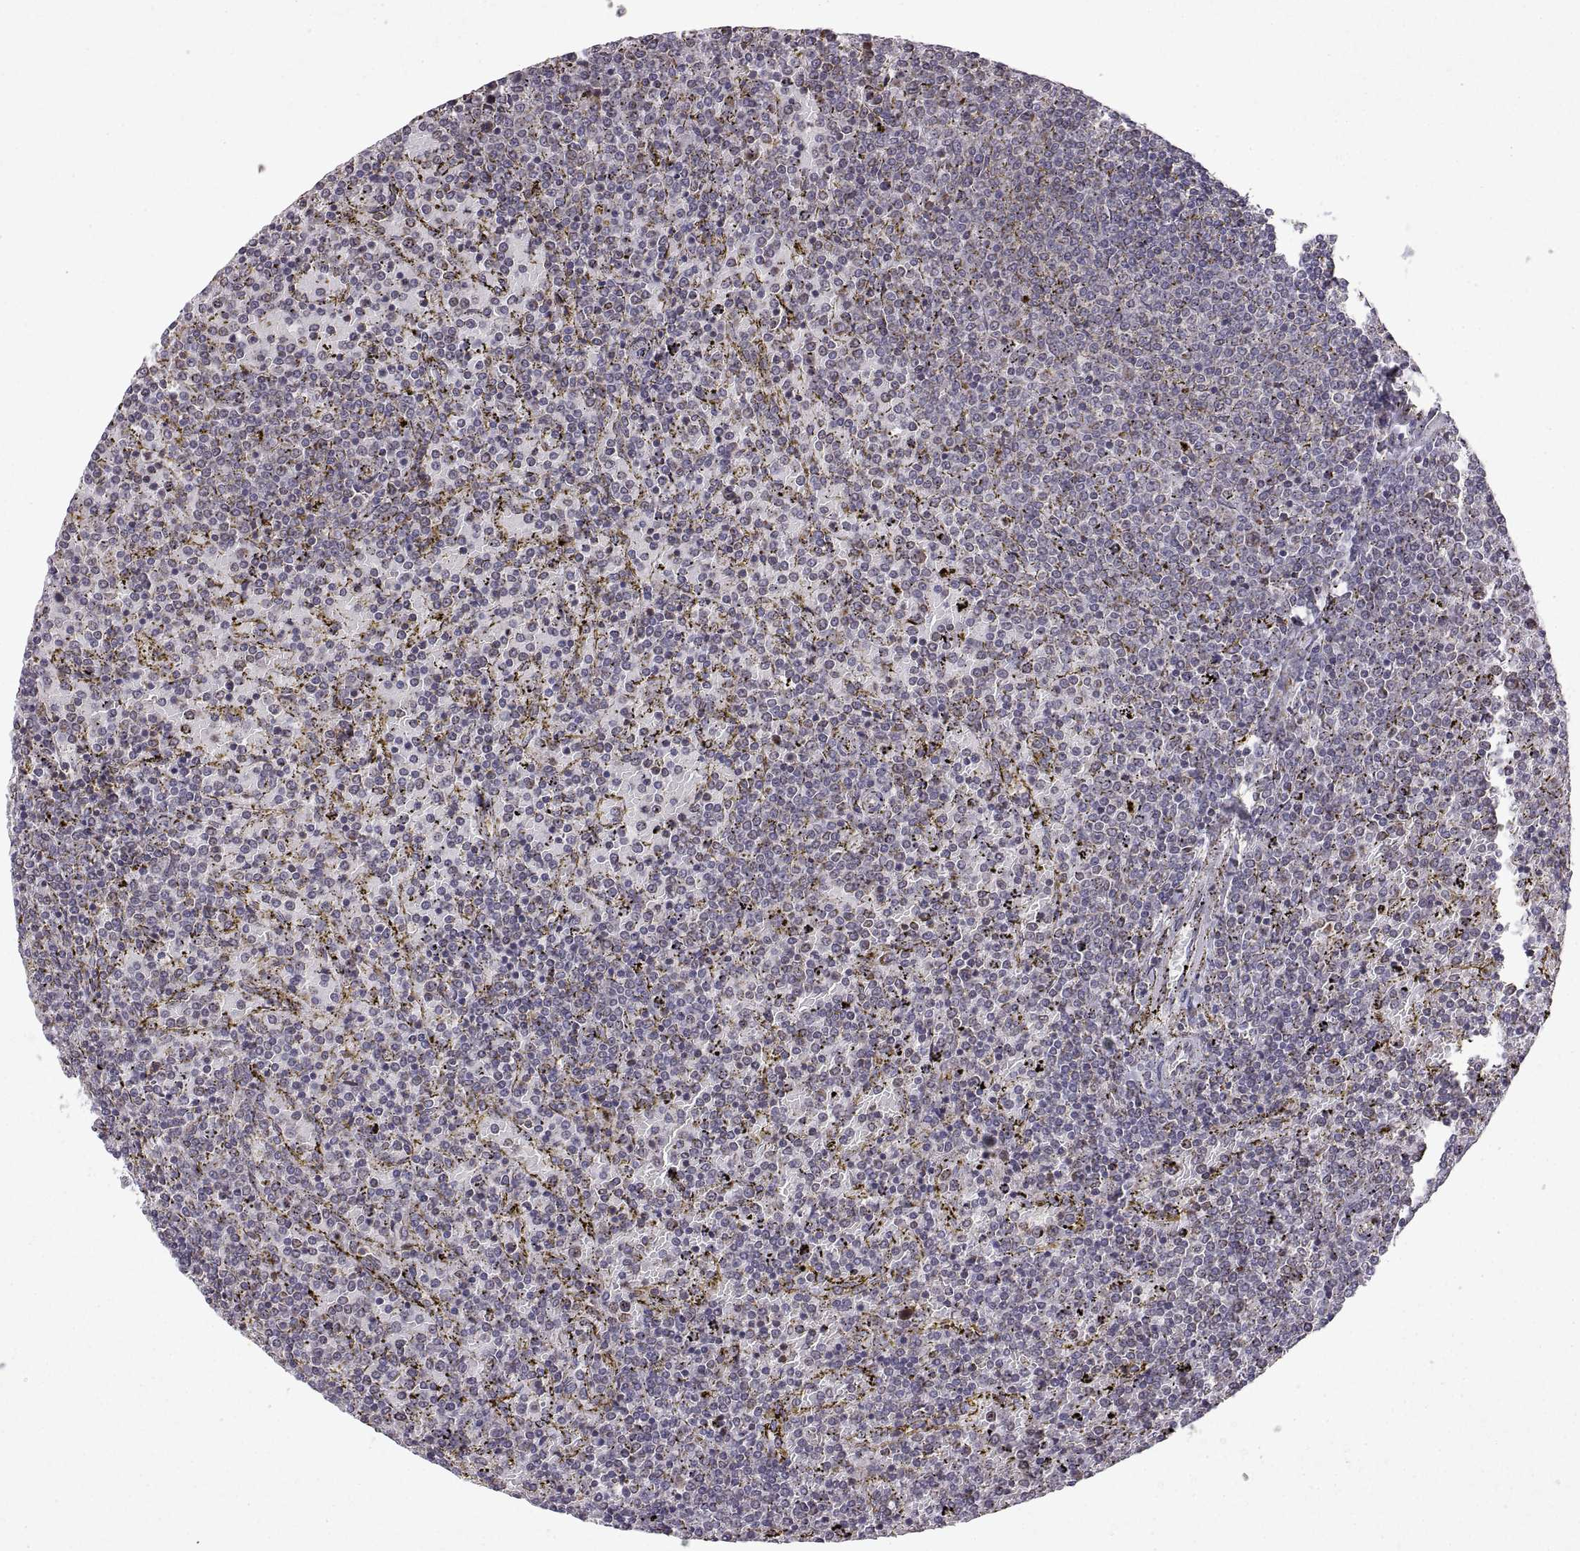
{"staining": {"intensity": "negative", "quantity": "none", "location": "none"}, "tissue": "lymphoma", "cell_type": "Tumor cells", "image_type": "cancer", "snomed": [{"axis": "morphology", "description": "Malignant lymphoma, non-Hodgkin's type, Low grade"}, {"axis": "topography", "description": "Spleen"}], "caption": "High magnification brightfield microscopy of lymphoma stained with DAB (3,3'-diaminobenzidine) (brown) and counterstained with hematoxylin (blue): tumor cells show no significant positivity.", "gene": "MANBAL", "patient": {"sex": "female", "age": 77}}